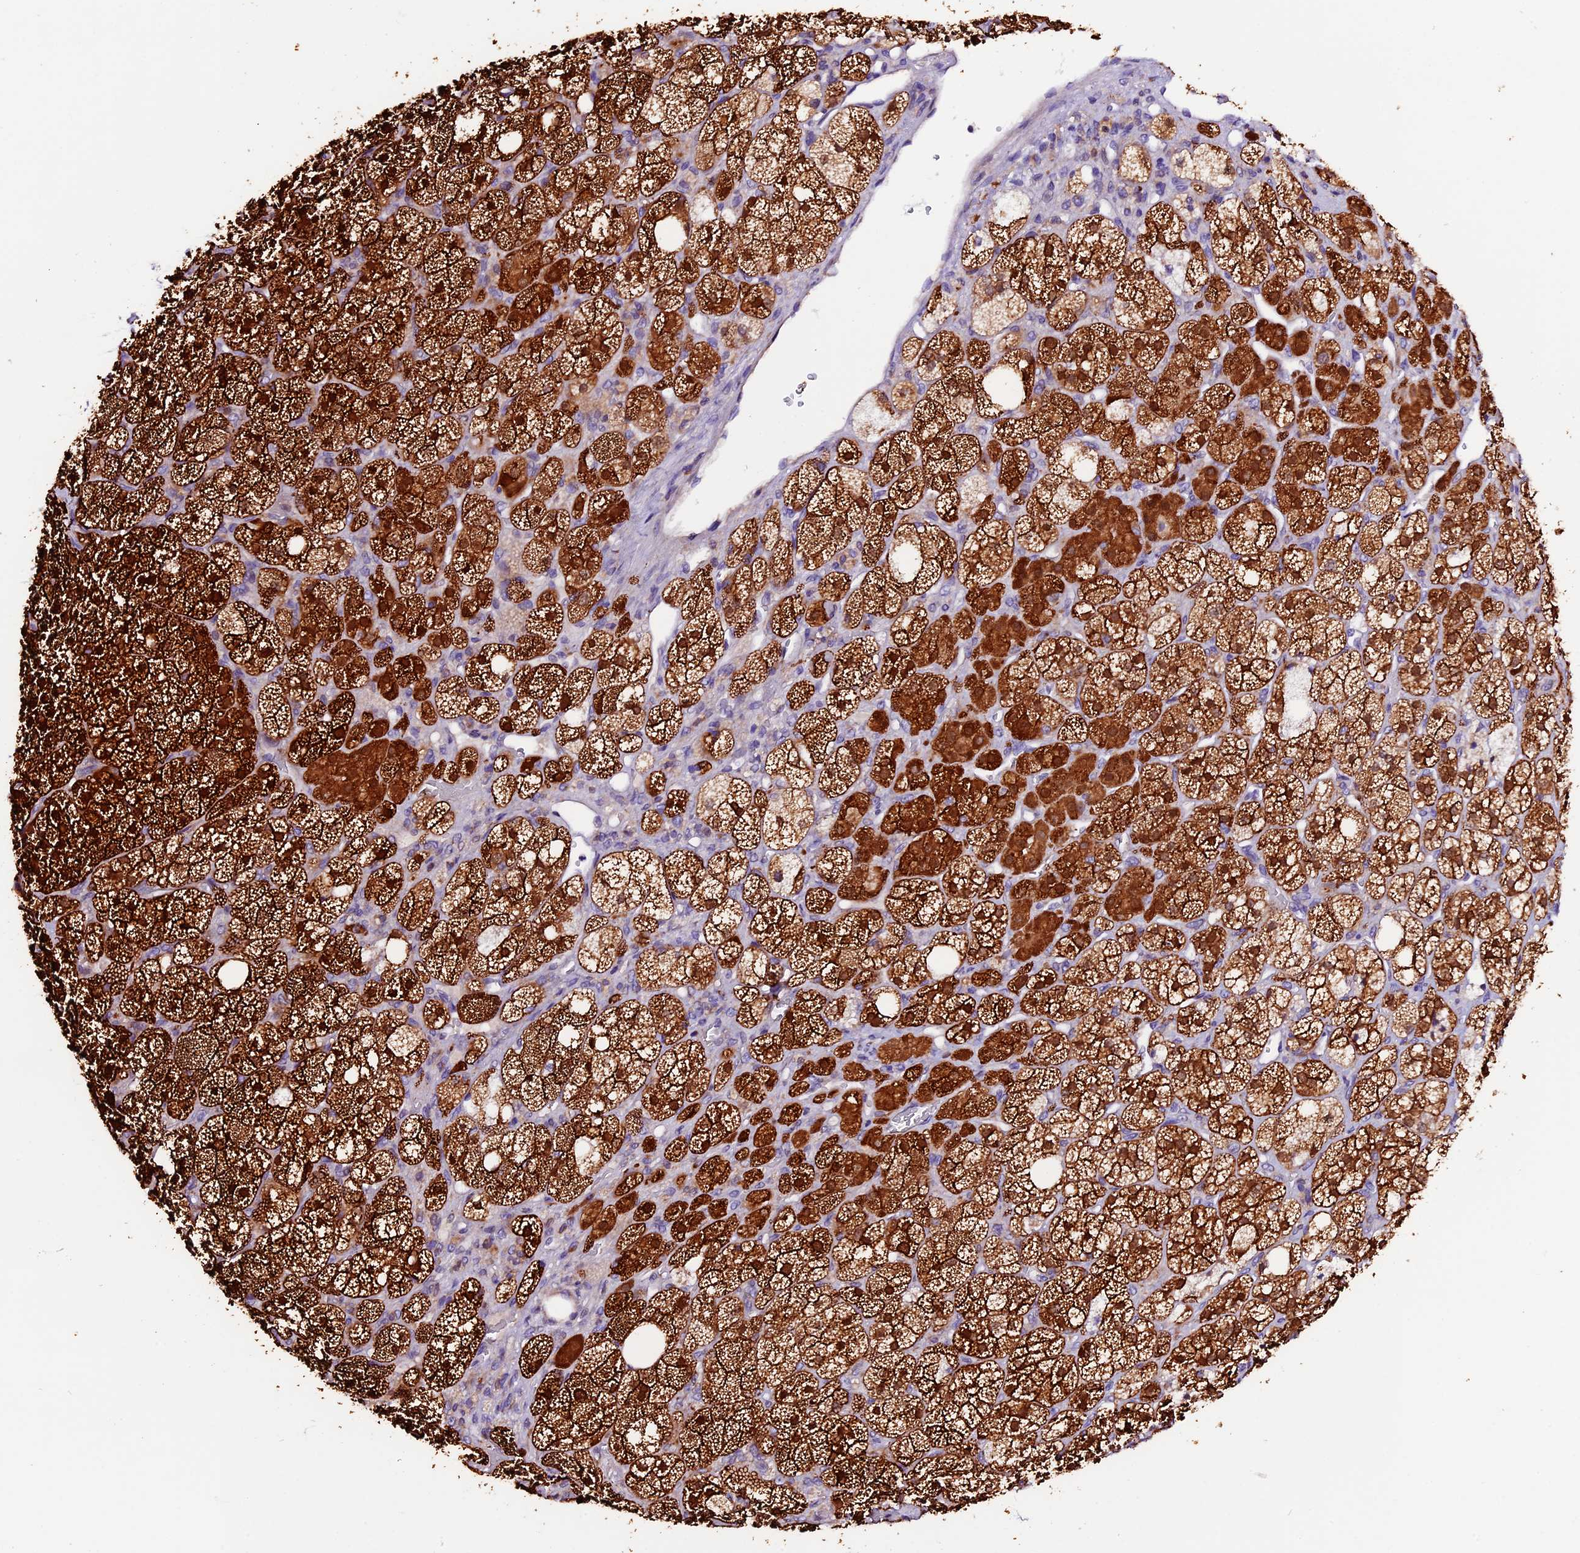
{"staining": {"intensity": "strong", "quantity": ">75%", "location": "cytoplasmic/membranous,nuclear"}, "tissue": "adrenal gland", "cell_type": "Glandular cells", "image_type": "normal", "snomed": [{"axis": "morphology", "description": "Normal tissue, NOS"}, {"axis": "topography", "description": "Adrenal gland"}], "caption": "Immunohistochemistry (IHC) (DAB) staining of unremarkable human adrenal gland exhibits strong cytoplasmic/membranous,nuclear protein expression in about >75% of glandular cells. (DAB = brown stain, brightfield microscopy at high magnification).", "gene": "DDX28", "patient": {"sex": "male", "age": 61}}